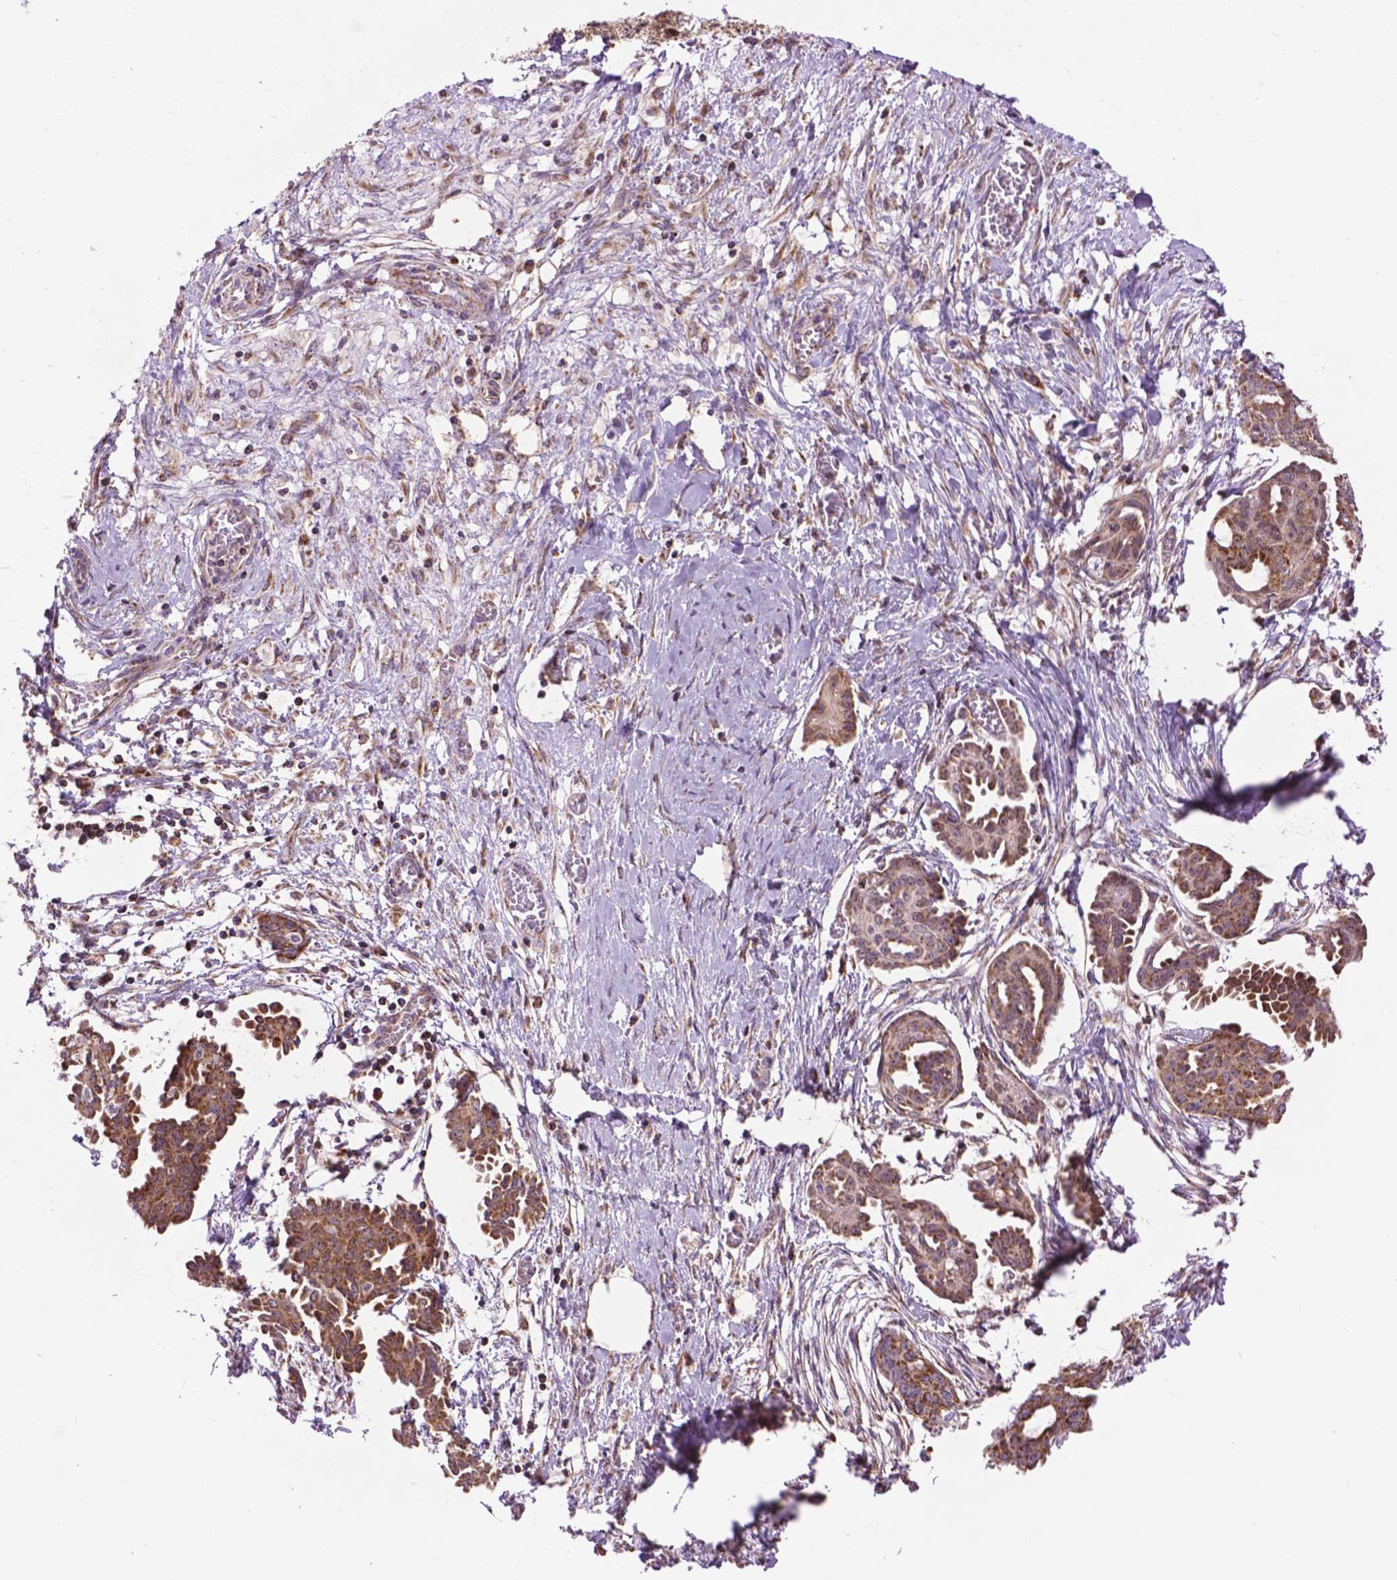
{"staining": {"intensity": "moderate", "quantity": ">75%", "location": "cytoplasmic/membranous"}, "tissue": "ovarian cancer", "cell_type": "Tumor cells", "image_type": "cancer", "snomed": [{"axis": "morphology", "description": "Cystadenocarcinoma, serous, NOS"}, {"axis": "topography", "description": "Ovary"}], "caption": "Immunohistochemistry of human serous cystadenocarcinoma (ovarian) reveals medium levels of moderate cytoplasmic/membranous positivity in about >75% of tumor cells.", "gene": "PYCR3", "patient": {"sex": "female", "age": 71}}